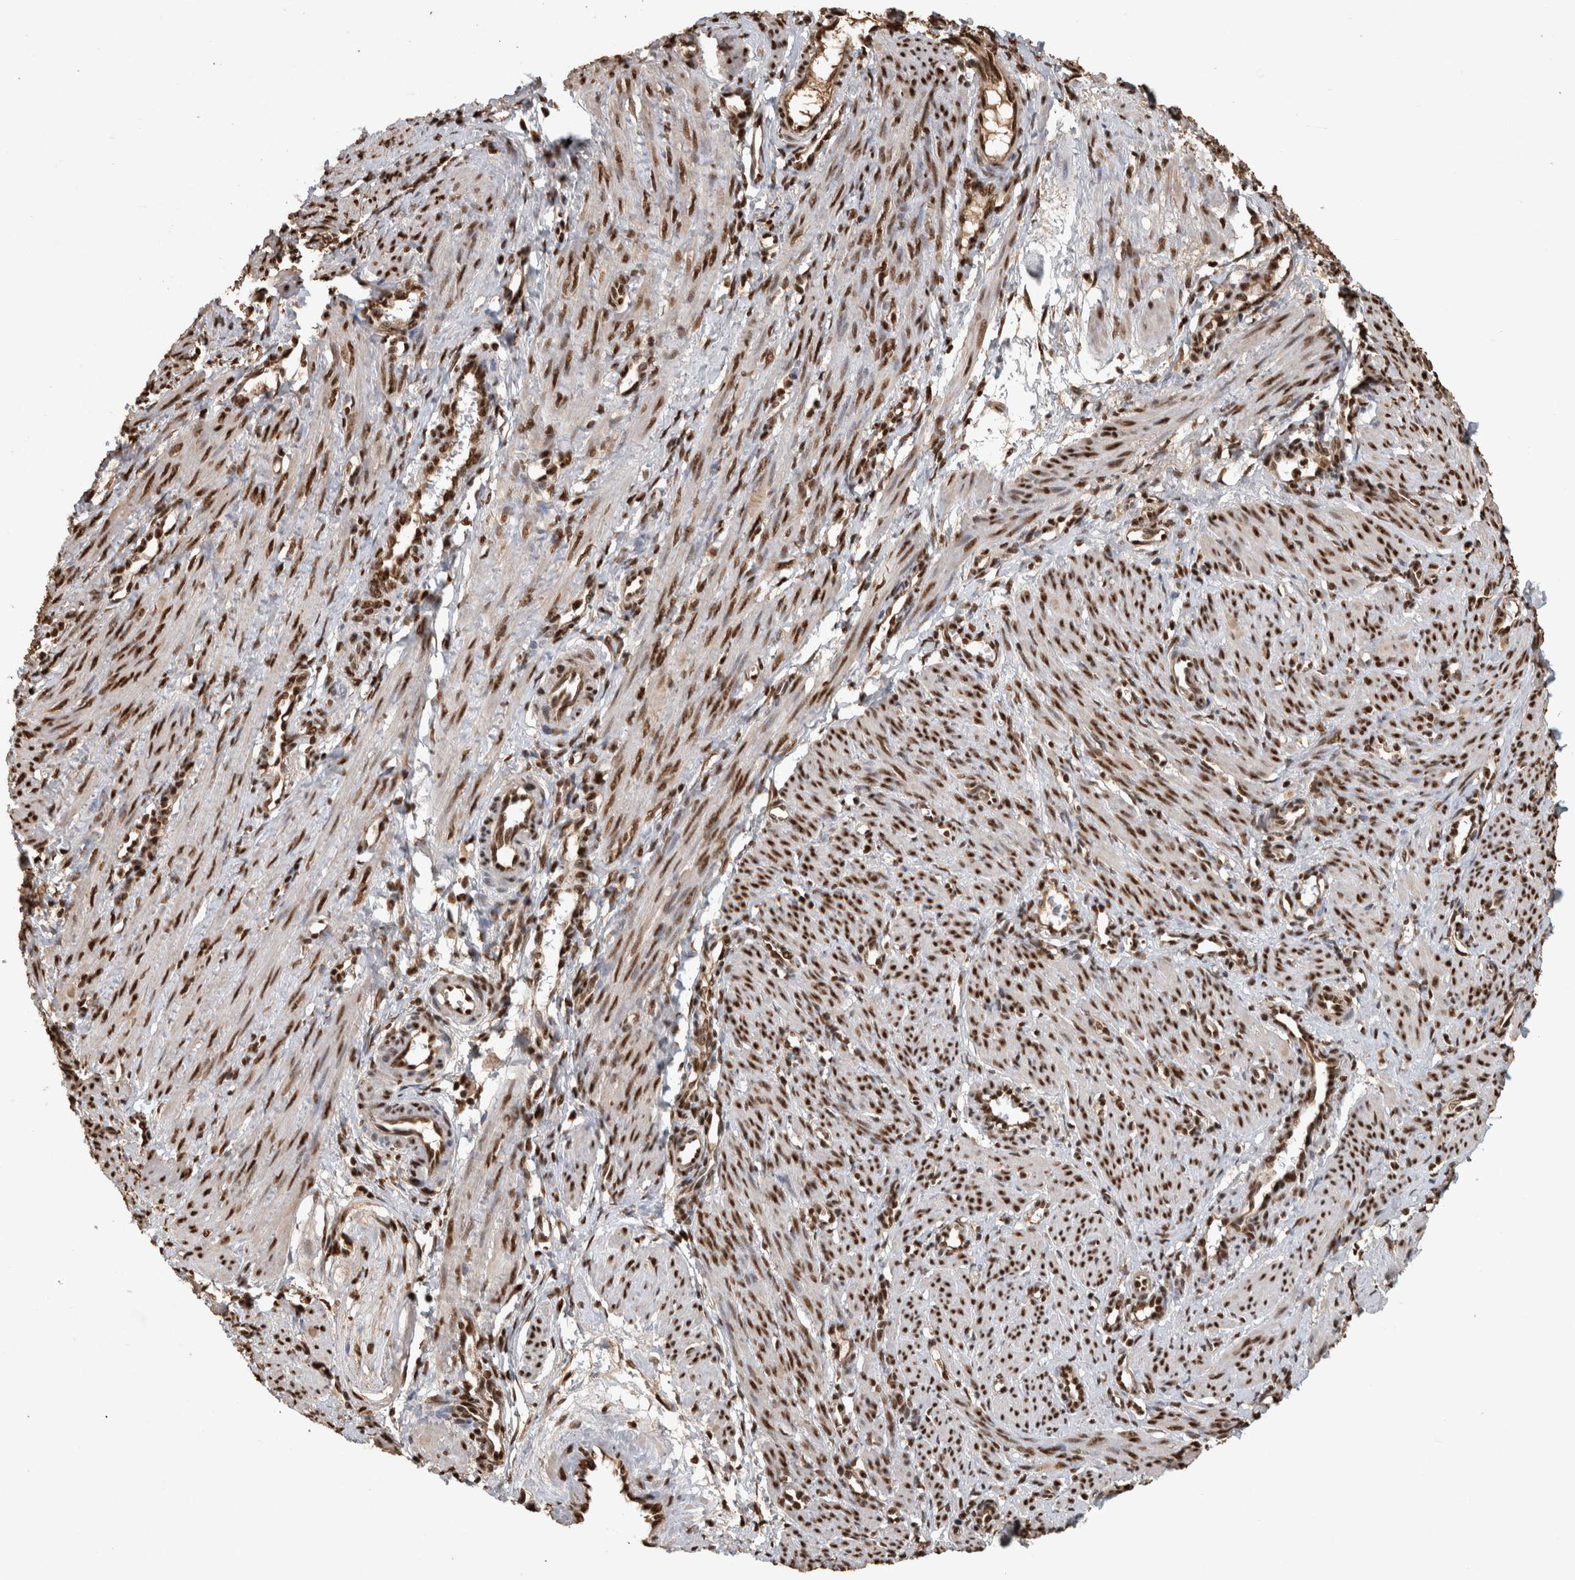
{"staining": {"intensity": "strong", "quantity": ">75%", "location": "nuclear"}, "tissue": "smooth muscle", "cell_type": "Smooth muscle cells", "image_type": "normal", "snomed": [{"axis": "morphology", "description": "Normal tissue, NOS"}, {"axis": "topography", "description": "Endometrium"}], "caption": "About >75% of smooth muscle cells in benign human smooth muscle reveal strong nuclear protein positivity as visualized by brown immunohistochemical staining.", "gene": "RAD50", "patient": {"sex": "female", "age": 33}}